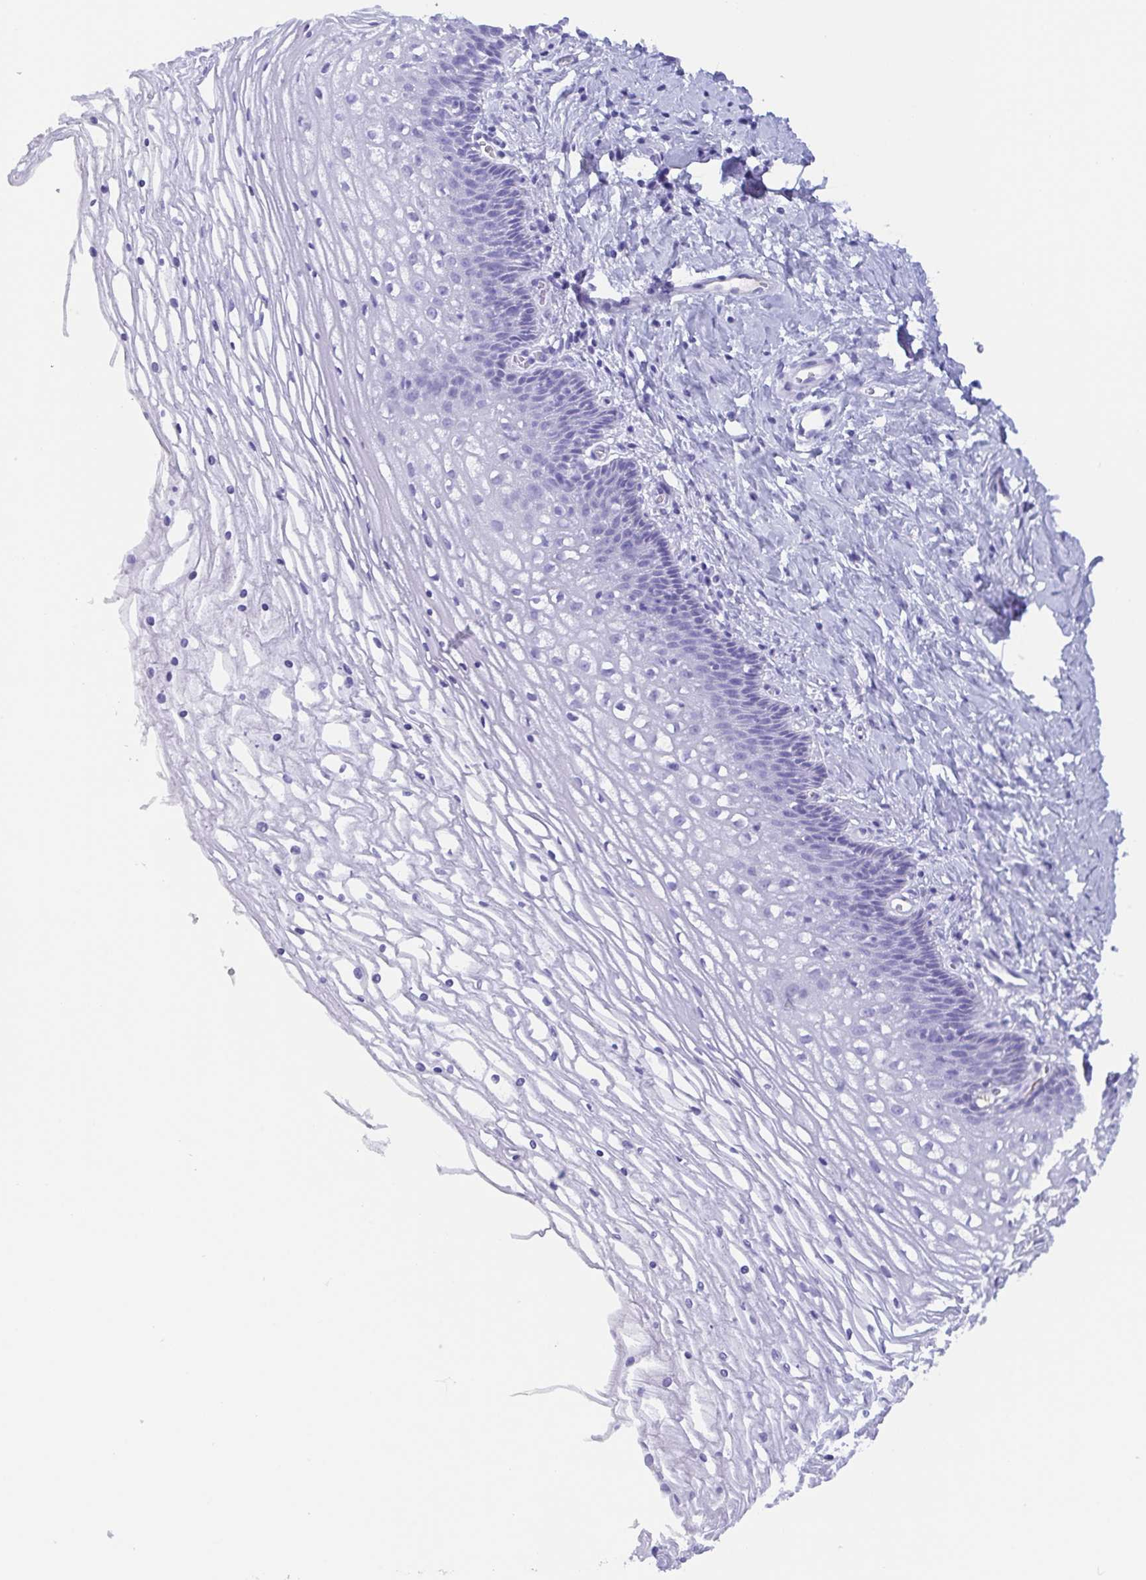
{"staining": {"intensity": "negative", "quantity": "none", "location": "none"}, "tissue": "cervix", "cell_type": "Glandular cells", "image_type": "normal", "snomed": [{"axis": "morphology", "description": "Normal tissue, NOS"}, {"axis": "topography", "description": "Cervix"}], "caption": "Image shows no protein expression in glandular cells of normal cervix.", "gene": "GKN1", "patient": {"sex": "female", "age": 36}}